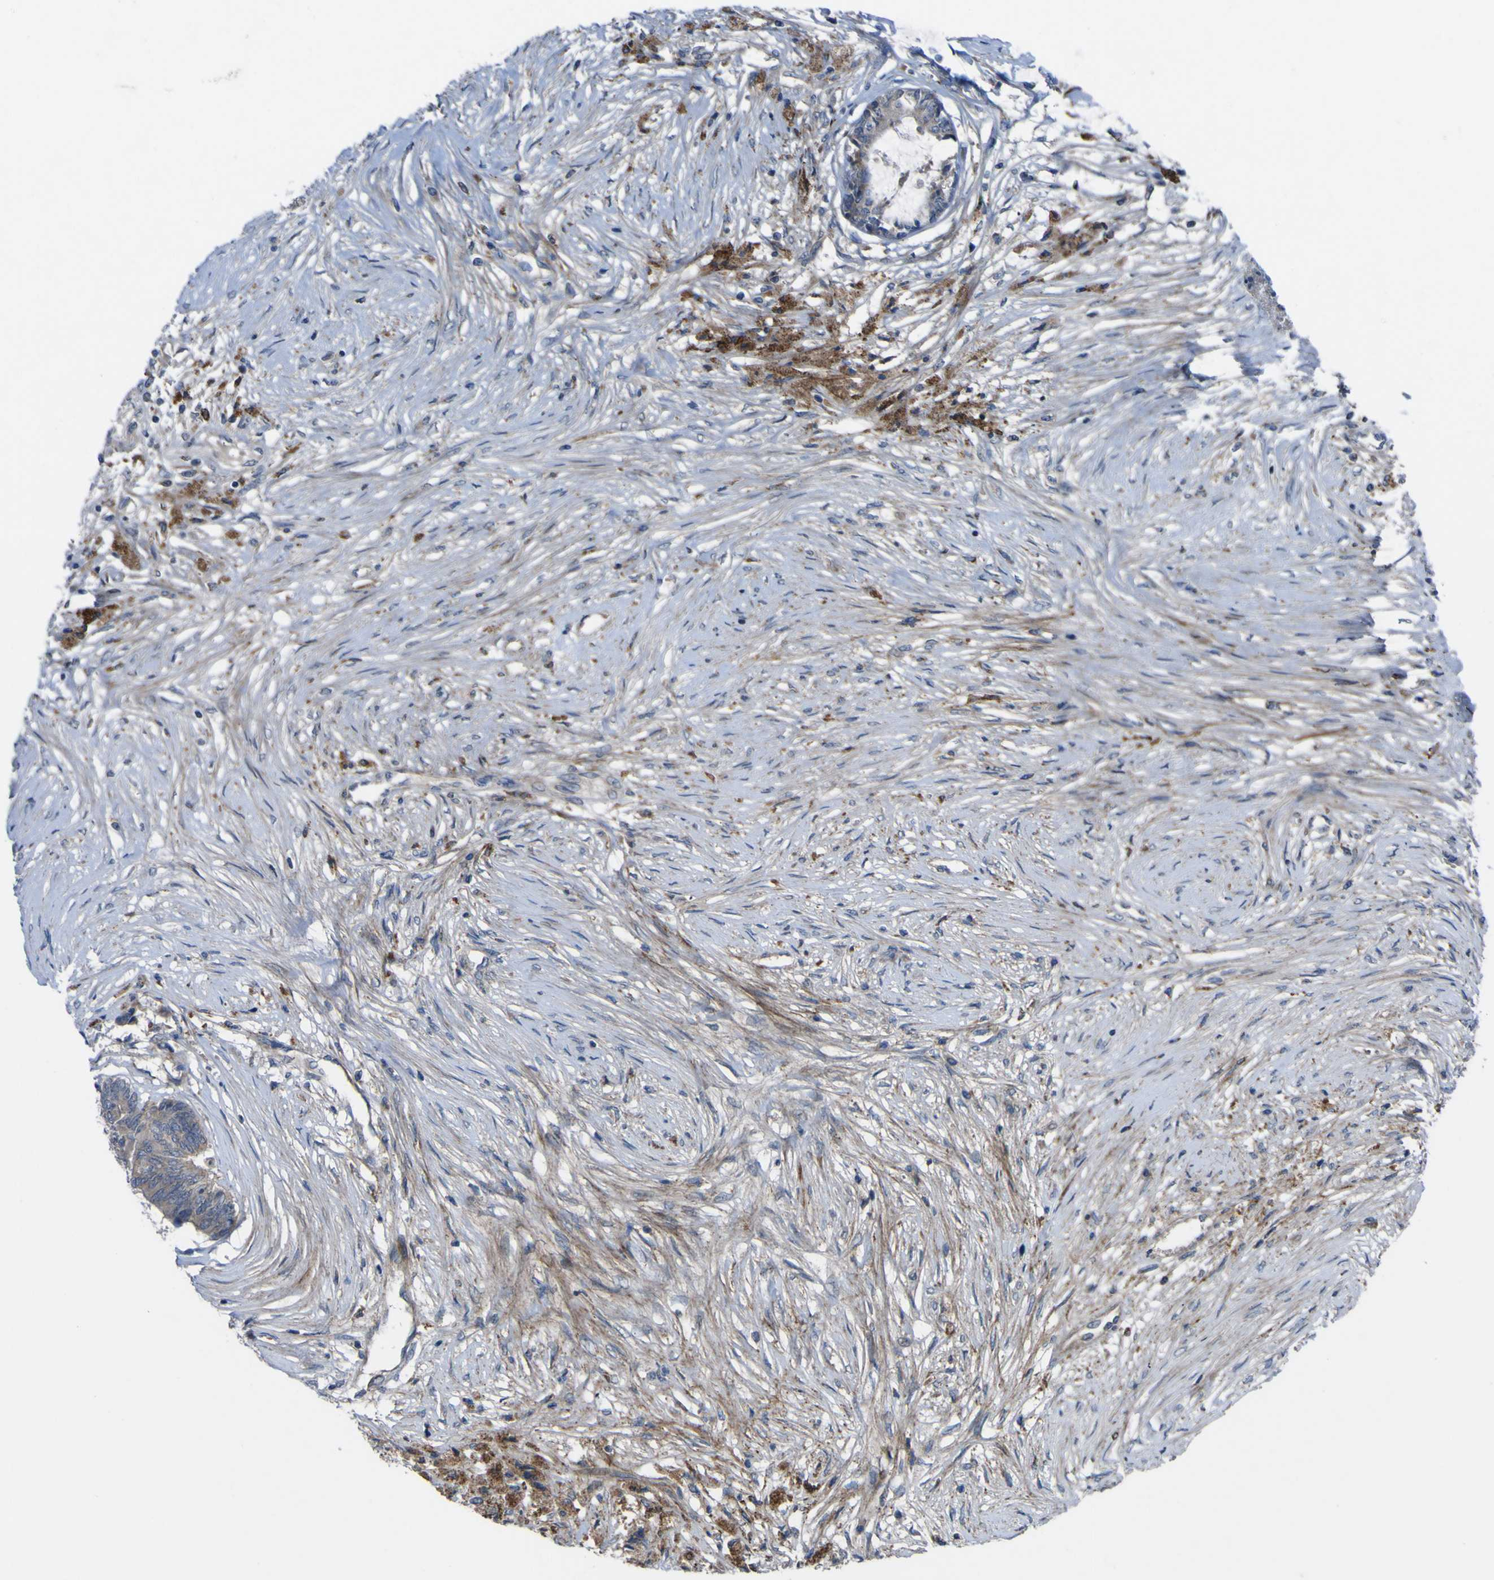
{"staining": {"intensity": "weak", "quantity": "<25%", "location": "cytoplasmic/membranous"}, "tissue": "colorectal cancer", "cell_type": "Tumor cells", "image_type": "cancer", "snomed": [{"axis": "morphology", "description": "Adenocarcinoma, NOS"}, {"axis": "topography", "description": "Rectum"}], "caption": "There is no significant staining in tumor cells of colorectal cancer. (DAB immunohistochemistry, high magnification).", "gene": "GPLD1", "patient": {"sex": "male", "age": 63}}